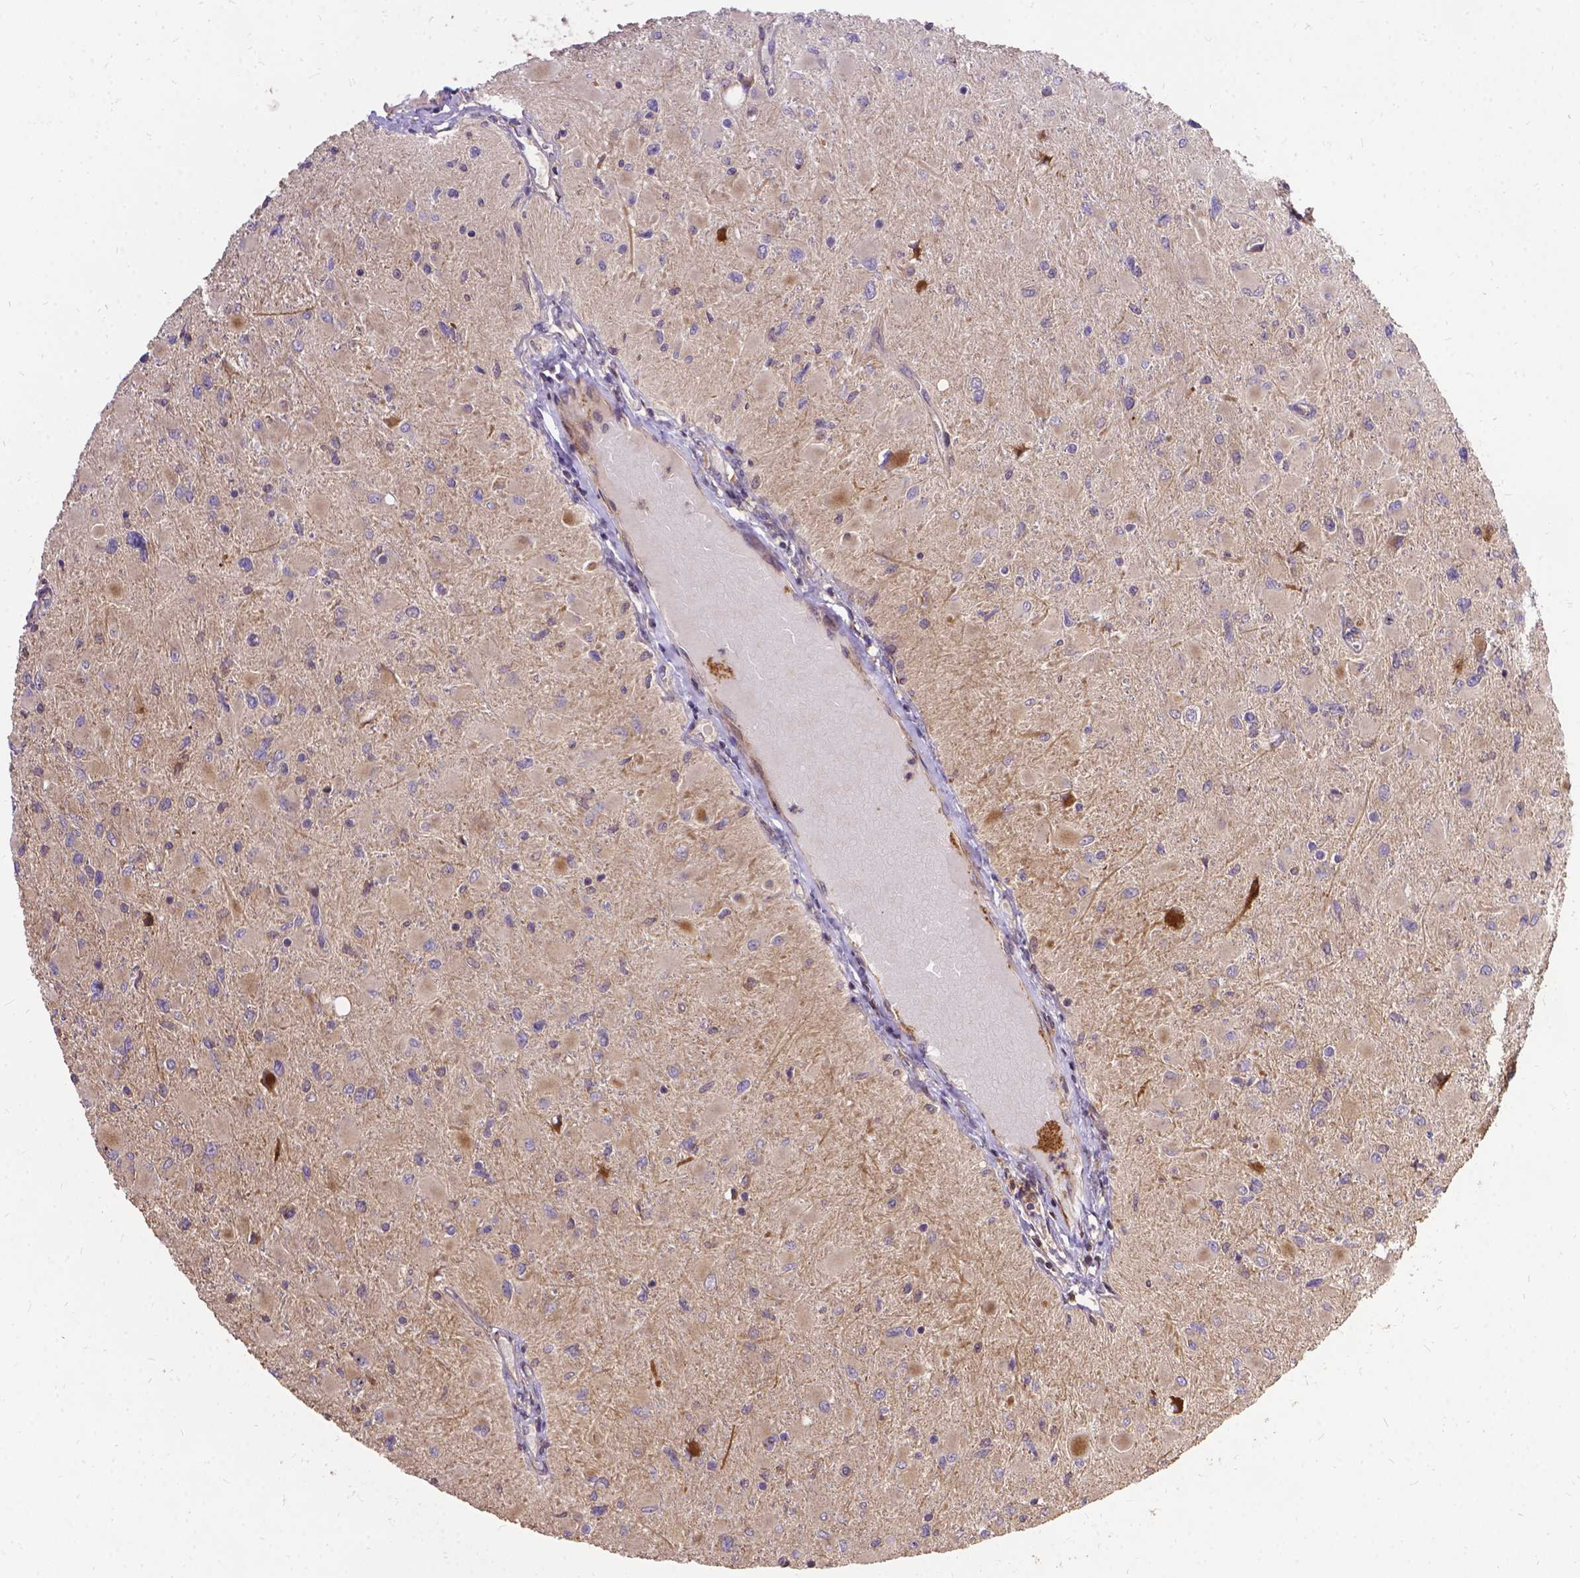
{"staining": {"intensity": "negative", "quantity": "none", "location": "none"}, "tissue": "glioma", "cell_type": "Tumor cells", "image_type": "cancer", "snomed": [{"axis": "morphology", "description": "Glioma, malignant, High grade"}, {"axis": "topography", "description": "Cerebral cortex"}], "caption": "DAB immunohistochemical staining of malignant glioma (high-grade) exhibits no significant positivity in tumor cells.", "gene": "DENND6A", "patient": {"sex": "female", "age": 36}}